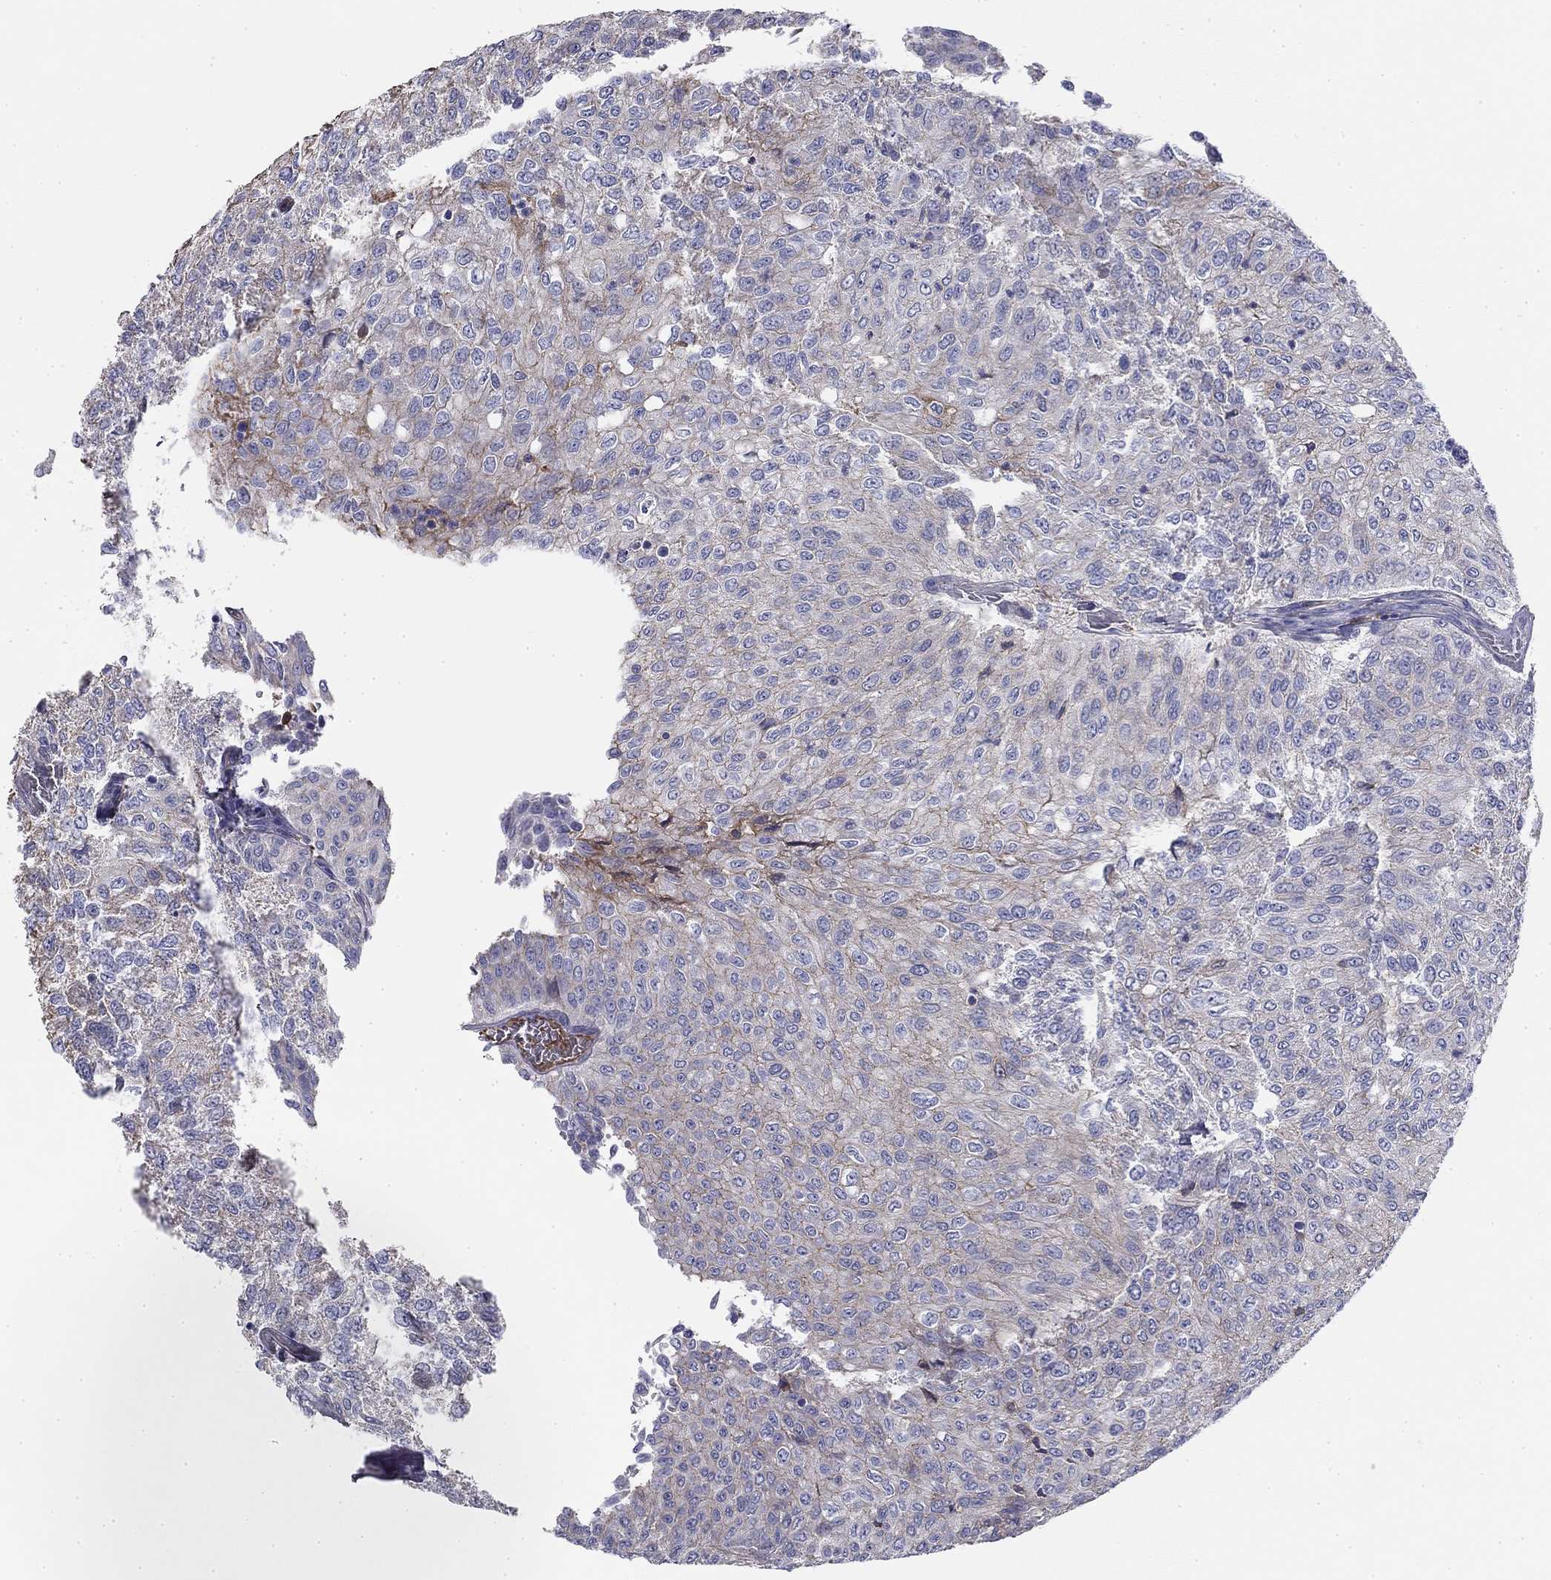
{"staining": {"intensity": "weak", "quantity": "<25%", "location": "cytoplasmic/membranous"}, "tissue": "urothelial cancer", "cell_type": "Tumor cells", "image_type": "cancer", "snomed": [{"axis": "morphology", "description": "Urothelial carcinoma, Low grade"}, {"axis": "topography", "description": "Urinary bladder"}], "caption": "Human urothelial cancer stained for a protein using IHC reveals no positivity in tumor cells.", "gene": "CPLX4", "patient": {"sex": "male", "age": 78}}